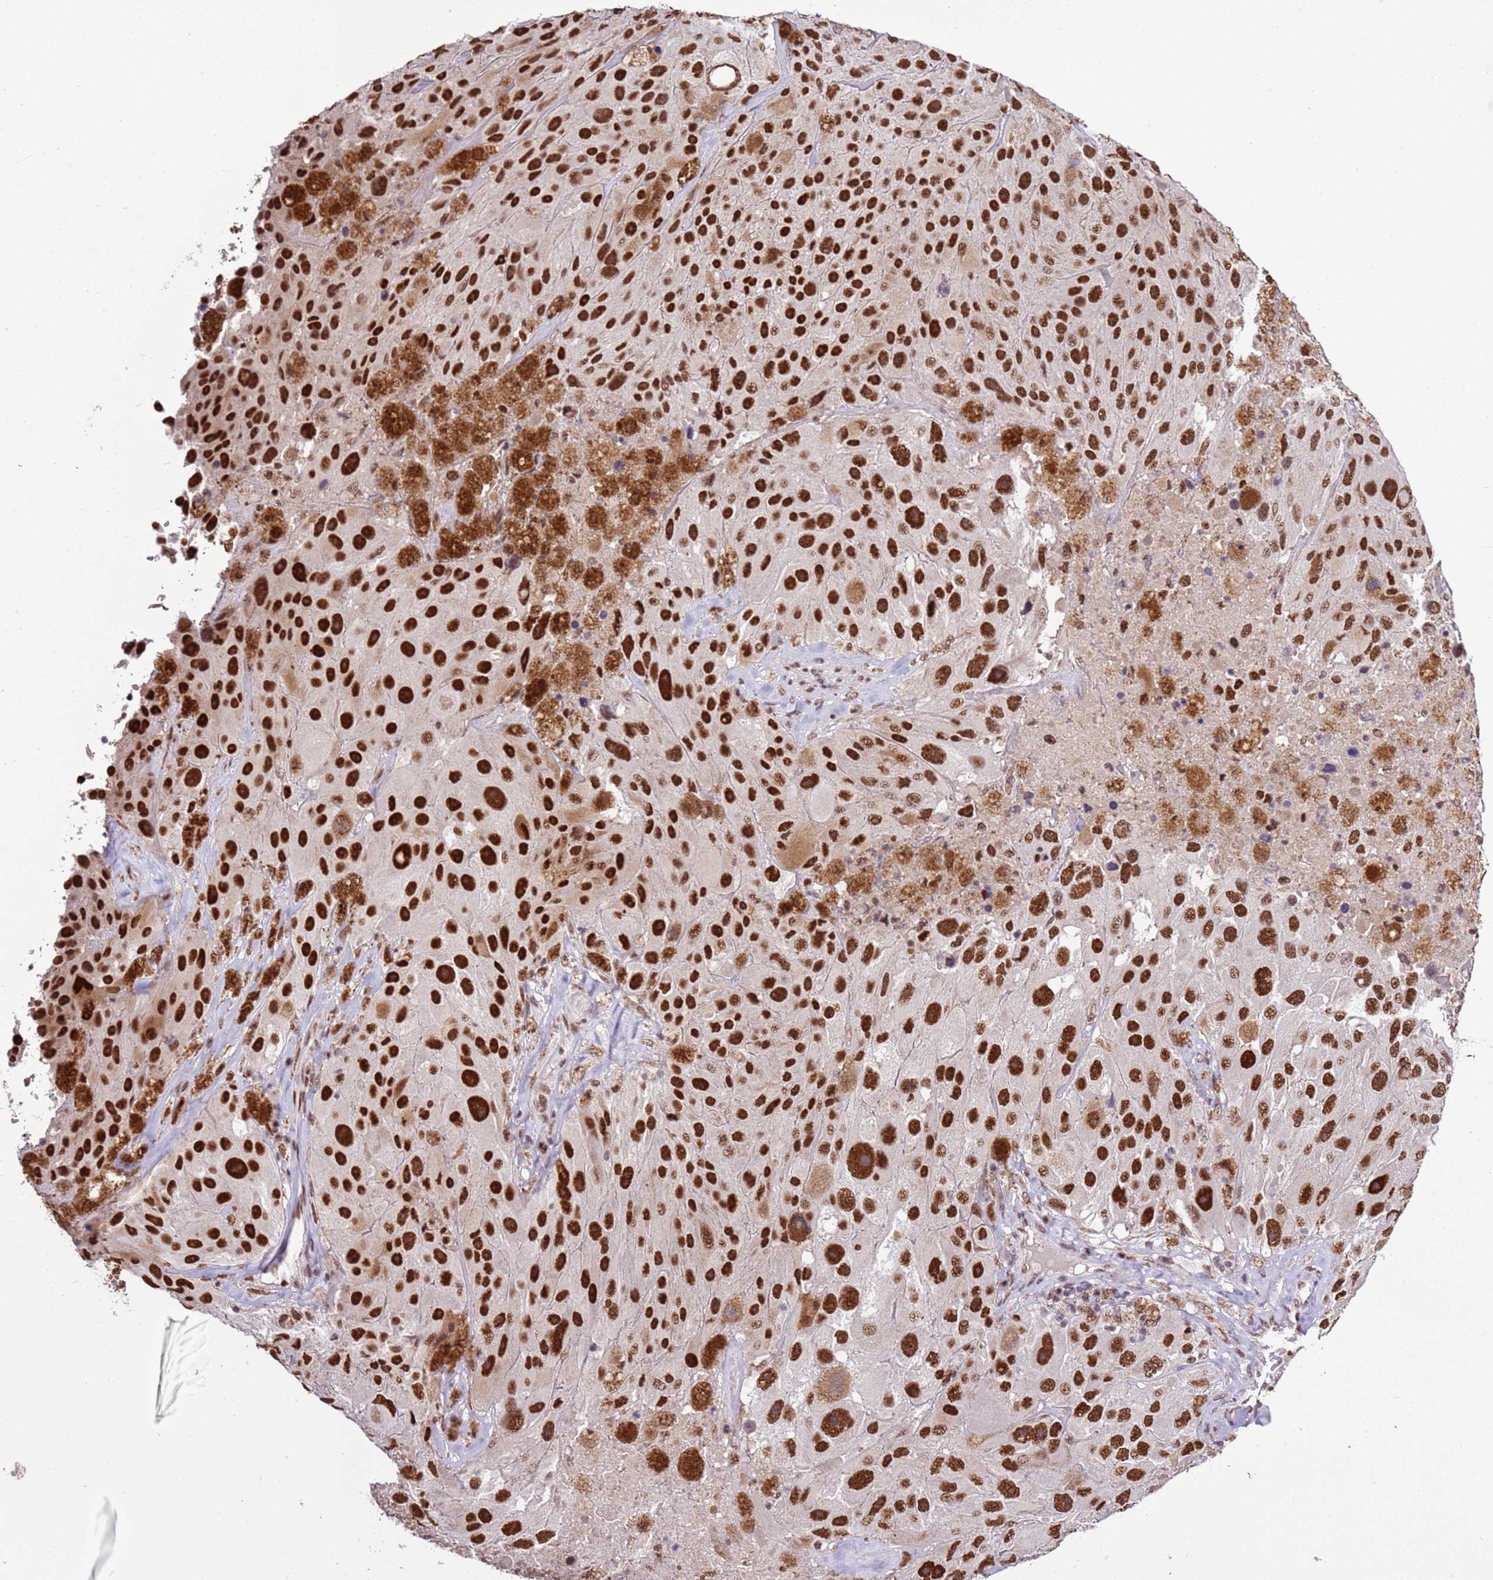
{"staining": {"intensity": "strong", "quantity": ">75%", "location": "nuclear"}, "tissue": "melanoma", "cell_type": "Tumor cells", "image_type": "cancer", "snomed": [{"axis": "morphology", "description": "Malignant melanoma, Metastatic site"}, {"axis": "topography", "description": "Lymph node"}], "caption": "IHC histopathology image of human malignant melanoma (metastatic site) stained for a protein (brown), which shows high levels of strong nuclear positivity in about >75% of tumor cells.", "gene": "AKAP8L", "patient": {"sex": "male", "age": 62}}